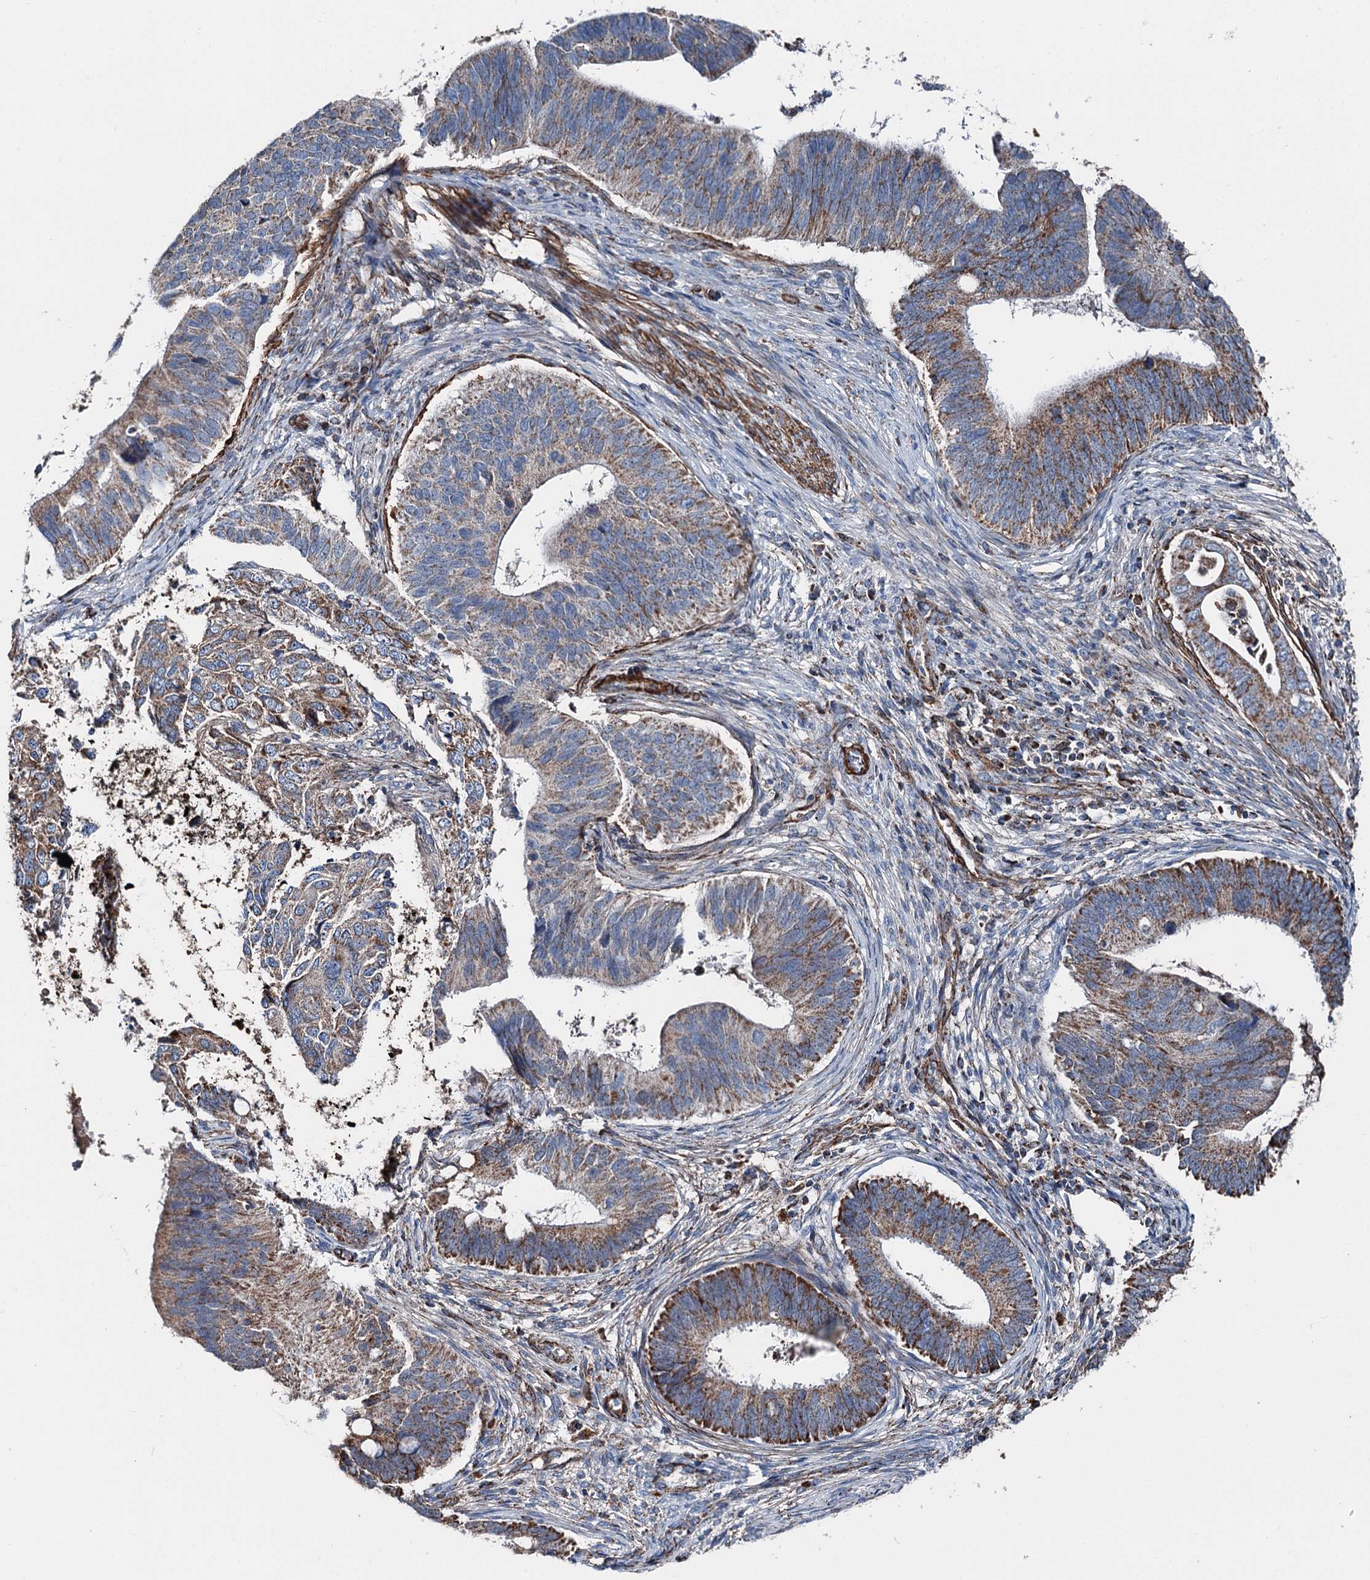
{"staining": {"intensity": "moderate", "quantity": ">75%", "location": "cytoplasmic/membranous"}, "tissue": "cervical cancer", "cell_type": "Tumor cells", "image_type": "cancer", "snomed": [{"axis": "morphology", "description": "Adenocarcinoma, NOS"}, {"axis": "topography", "description": "Cervix"}], "caption": "IHC of human cervical cancer (adenocarcinoma) exhibits medium levels of moderate cytoplasmic/membranous staining in about >75% of tumor cells.", "gene": "DDIAS", "patient": {"sex": "female", "age": 42}}